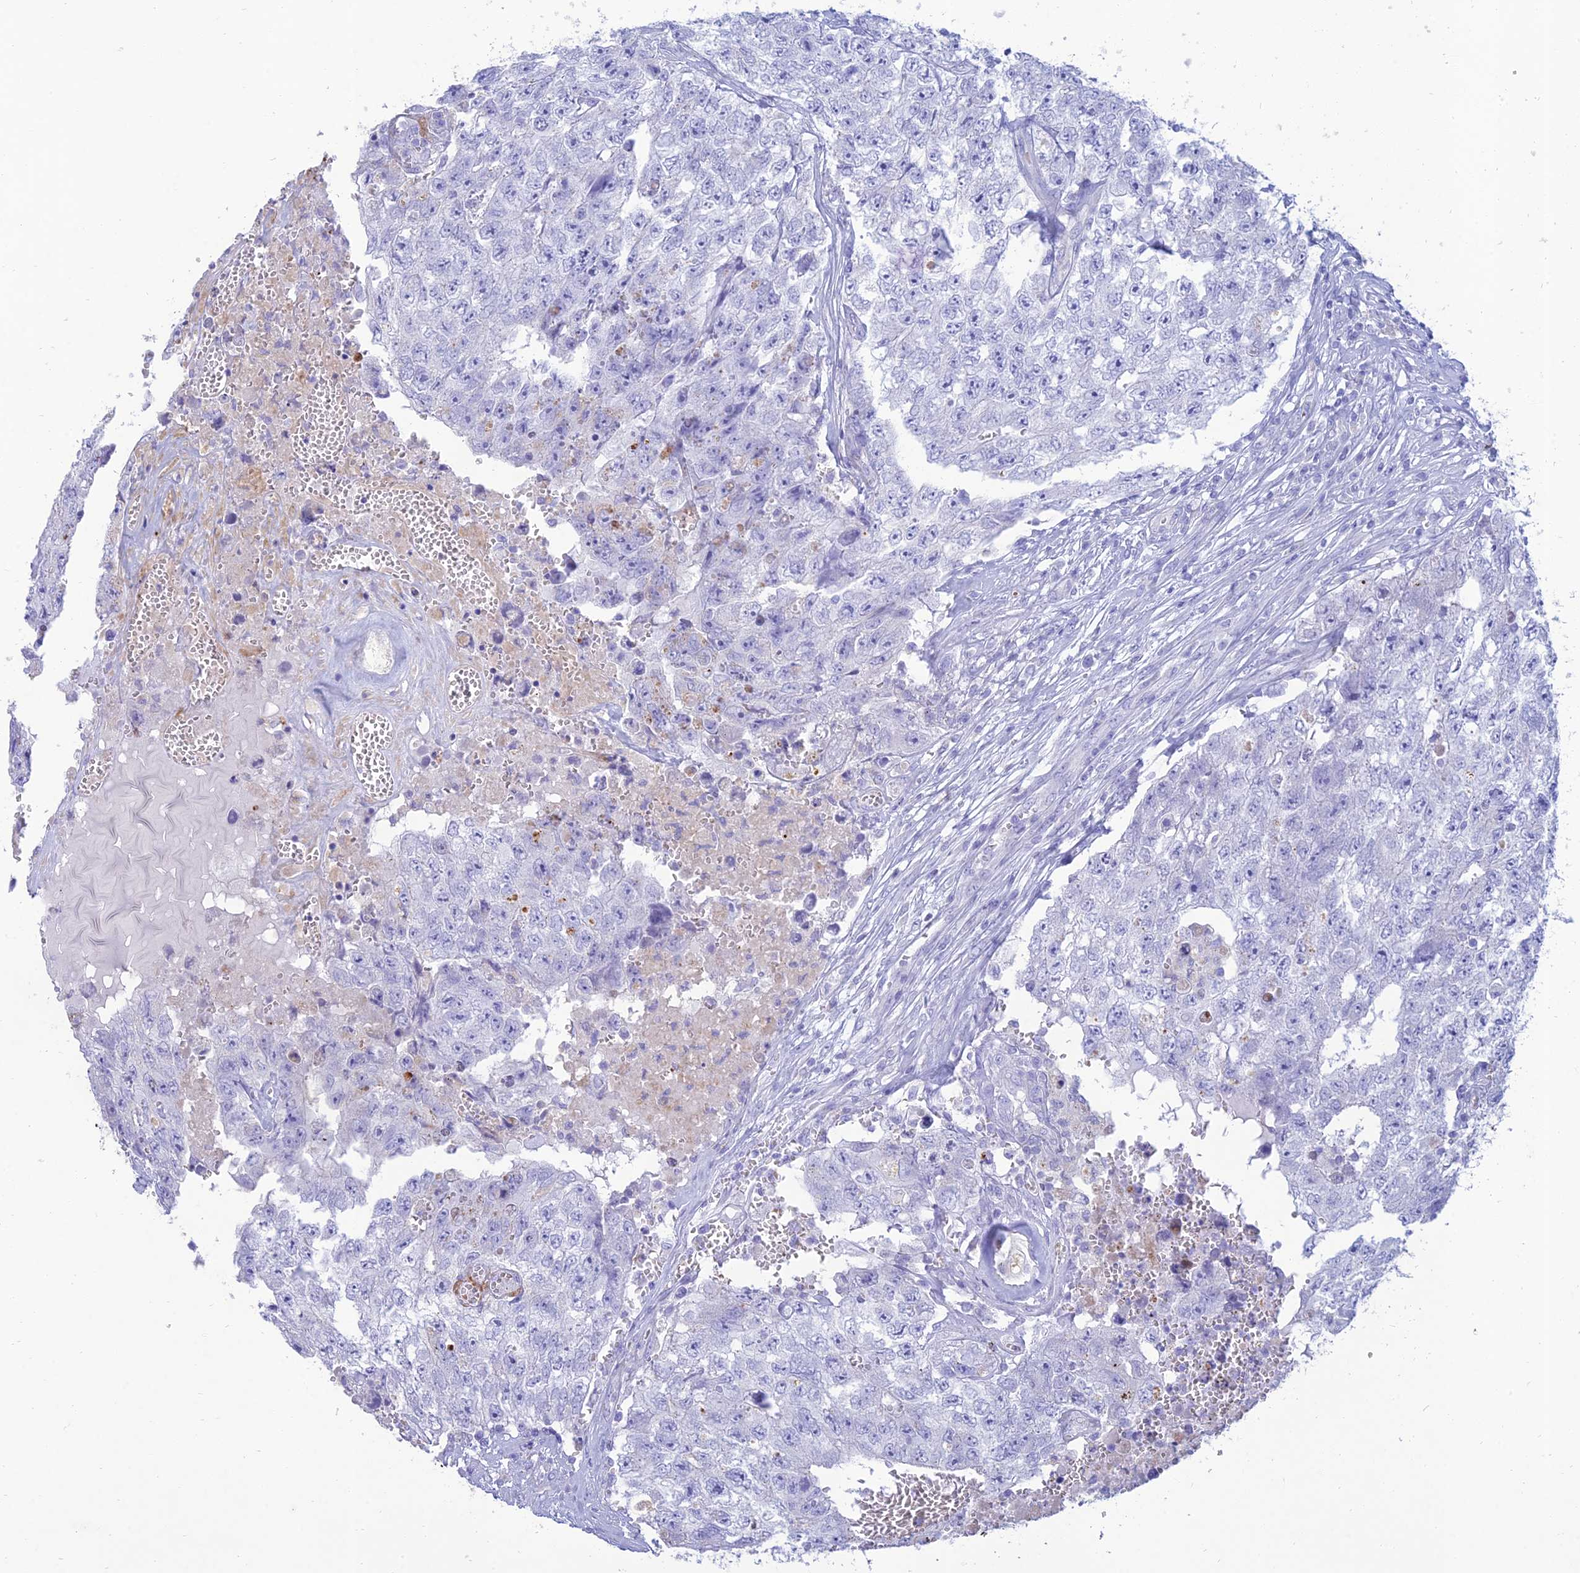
{"staining": {"intensity": "negative", "quantity": "none", "location": "none"}, "tissue": "testis cancer", "cell_type": "Tumor cells", "image_type": "cancer", "snomed": [{"axis": "morphology", "description": "Carcinoma, Embryonal, NOS"}, {"axis": "topography", "description": "Testis"}], "caption": "IHC of human embryonal carcinoma (testis) shows no positivity in tumor cells.", "gene": "MAL2", "patient": {"sex": "male", "age": 17}}